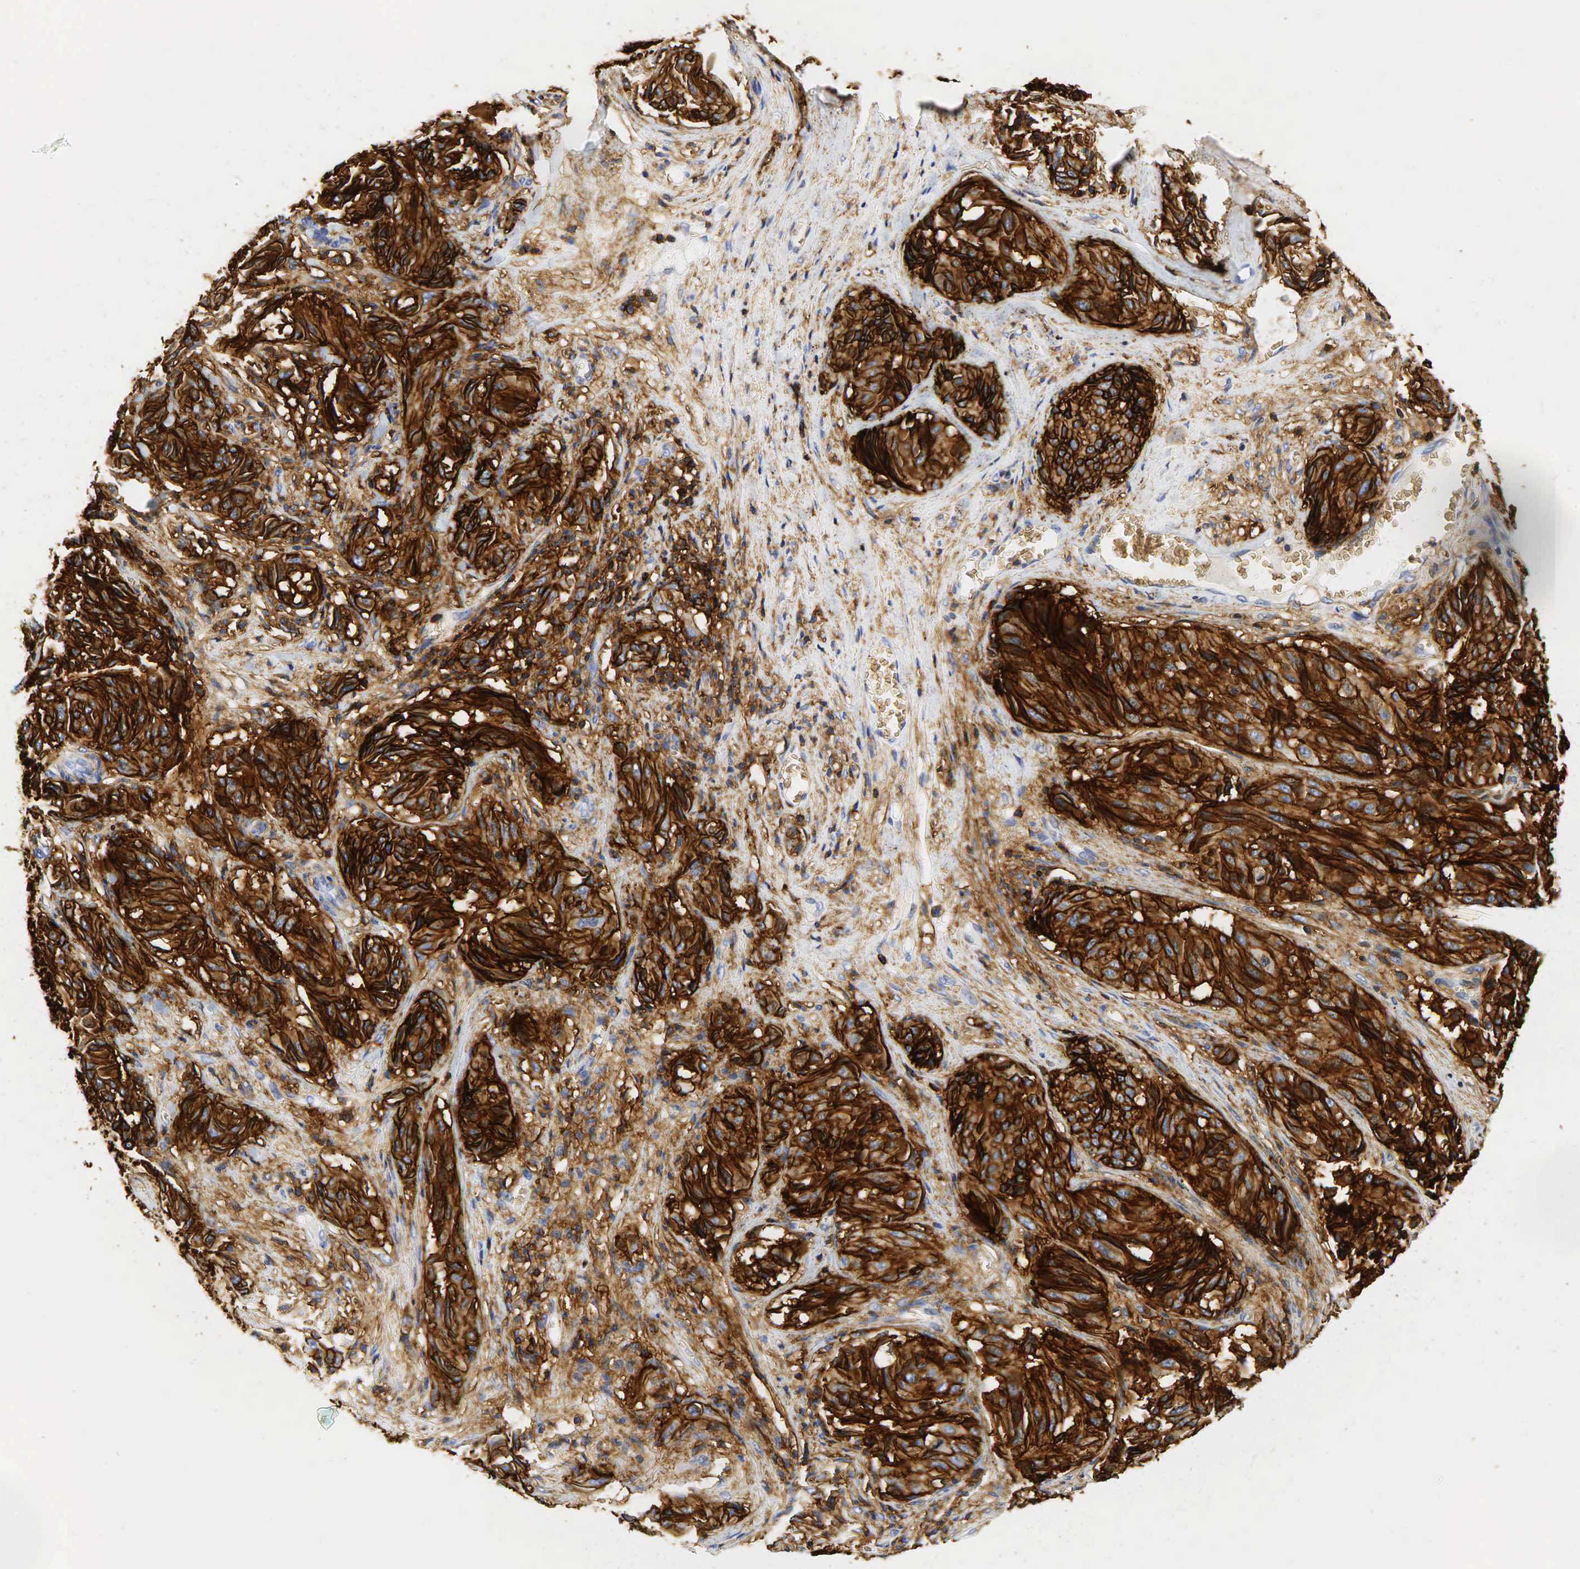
{"staining": {"intensity": "strong", "quantity": ">75%", "location": "cytoplasmic/membranous"}, "tissue": "melanoma", "cell_type": "Tumor cells", "image_type": "cancer", "snomed": [{"axis": "morphology", "description": "Malignant melanoma, NOS"}, {"axis": "topography", "description": "Skin"}], "caption": "Immunohistochemistry of human melanoma exhibits high levels of strong cytoplasmic/membranous staining in about >75% of tumor cells.", "gene": "CD44", "patient": {"sex": "male", "age": 54}}